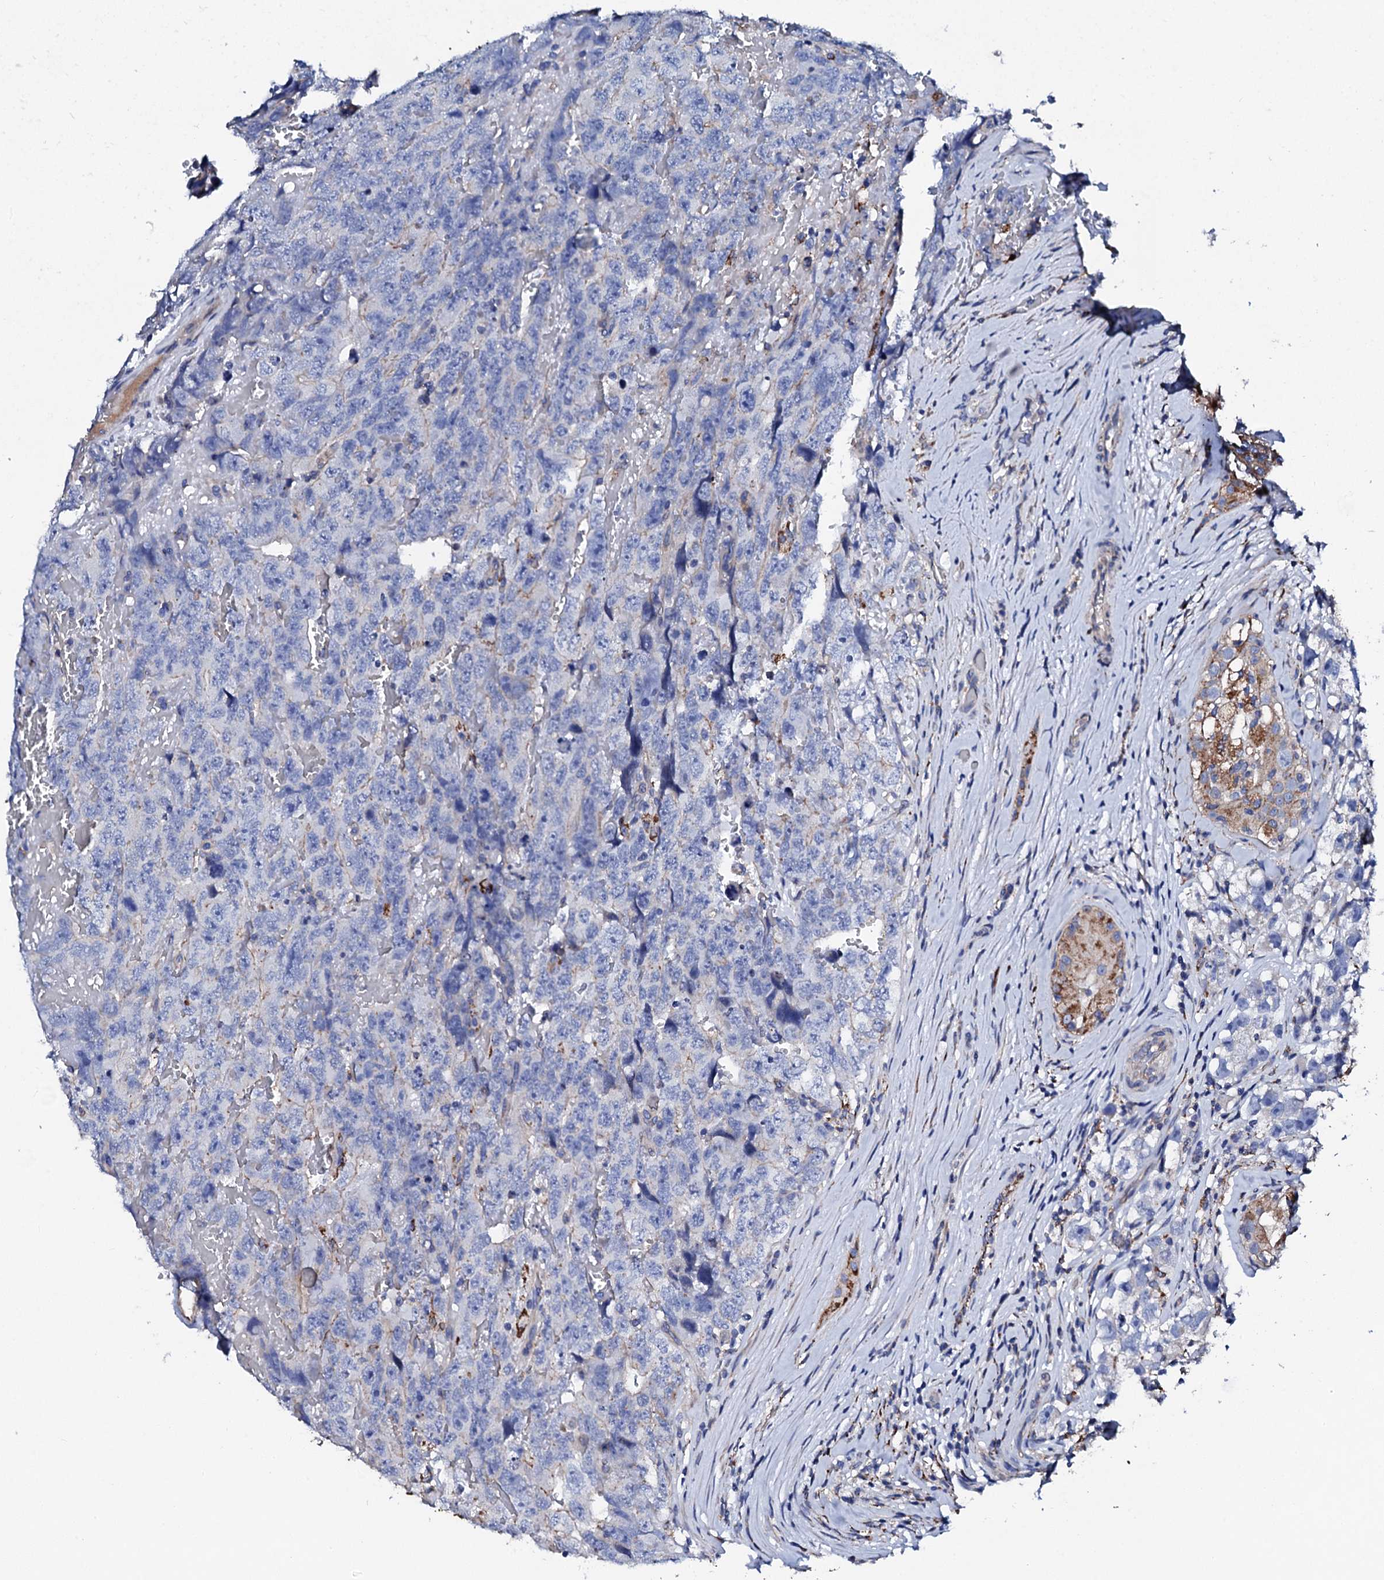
{"staining": {"intensity": "negative", "quantity": "none", "location": "none"}, "tissue": "testis cancer", "cell_type": "Tumor cells", "image_type": "cancer", "snomed": [{"axis": "morphology", "description": "Carcinoma, Embryonal, NOS"}, {"axis": "topography", "description": "Testis"}], "caption": "An IHC micrograph of testis embryonal carcinoma is shown. There is no staining in tumor cells of testis embryonal carcinoma.", "gene": "KLHL32", "patient": {"sex": "male", "age": 45}}